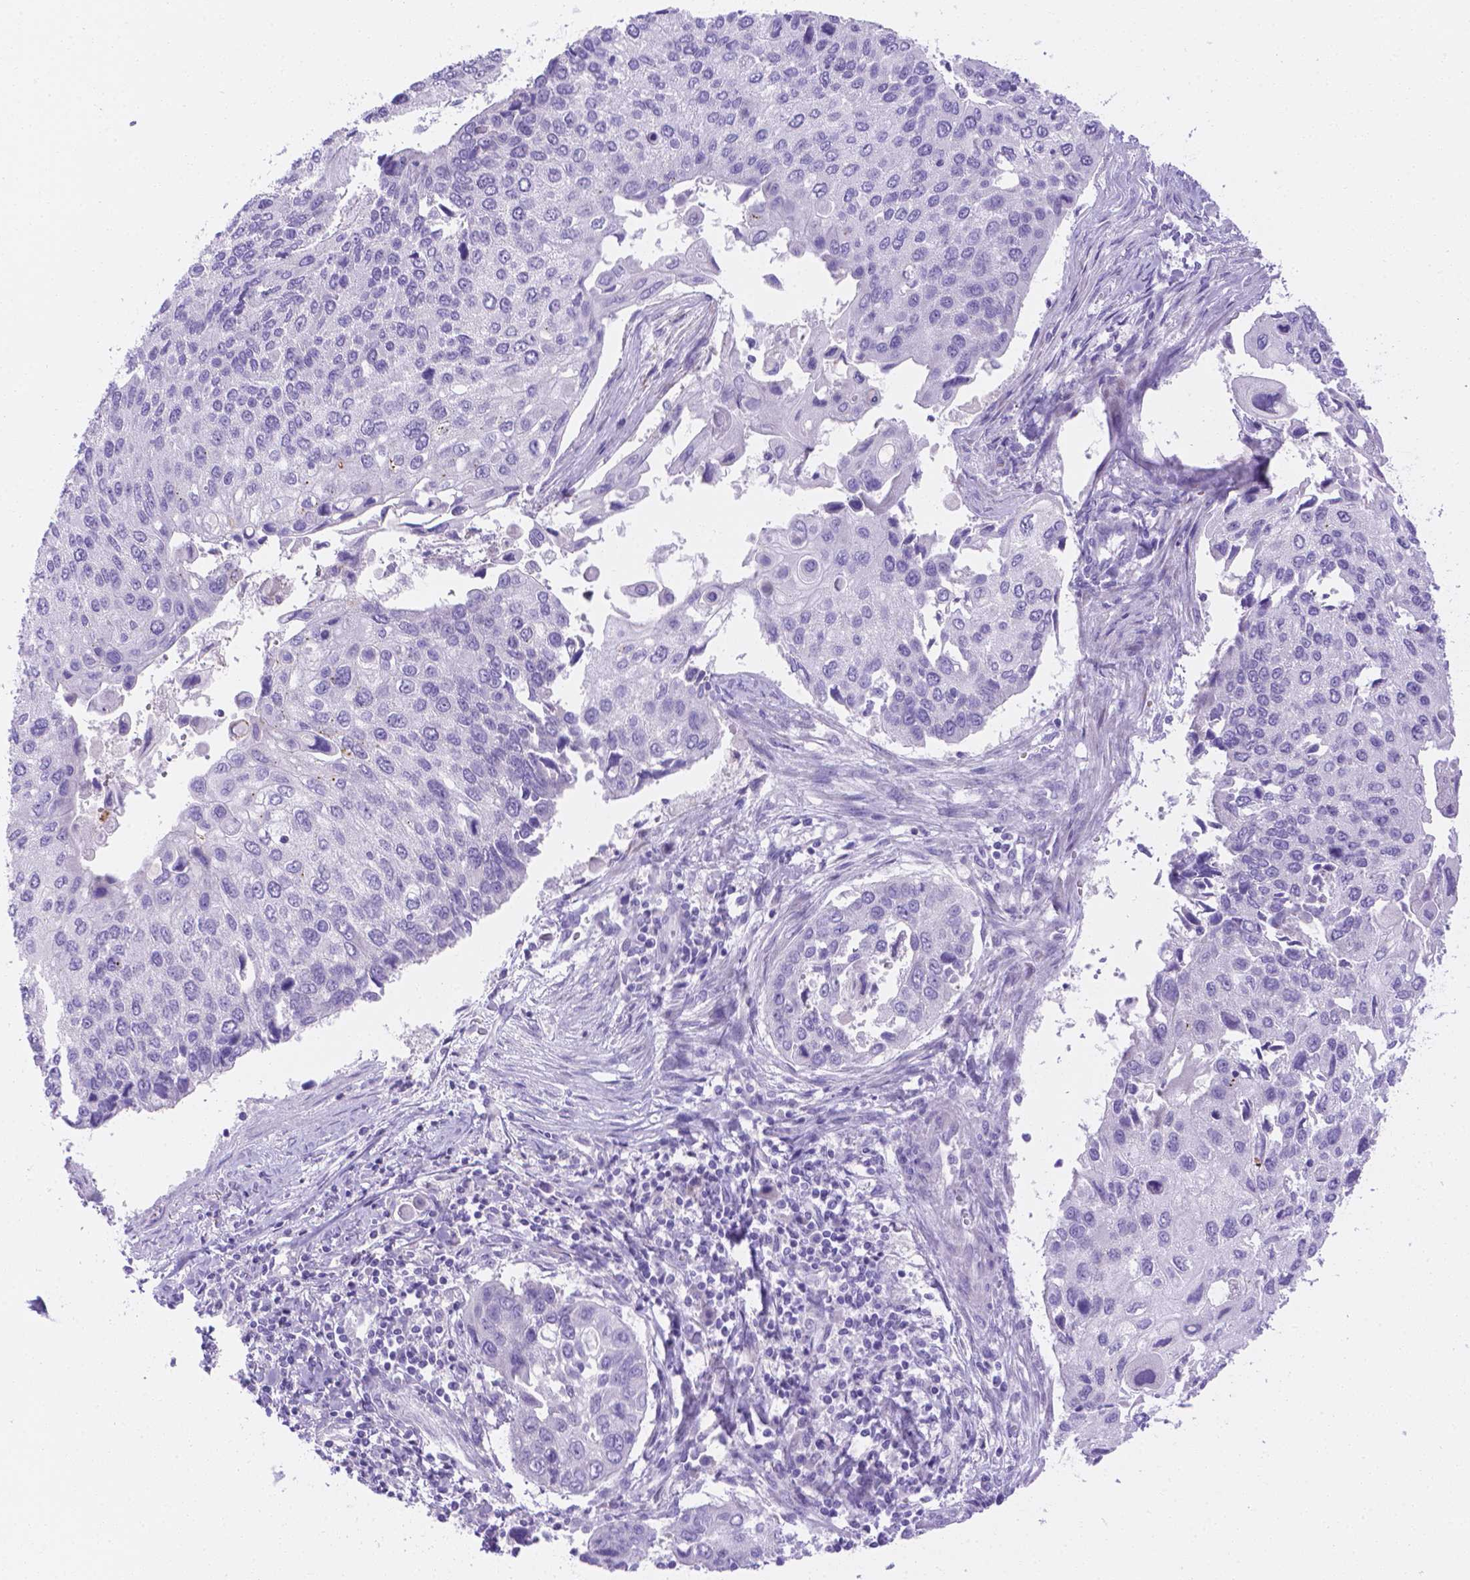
{"staining": {"intensity": "negative", "quantity": "none", "location": "none"}, "tissue": "lung cancer", "cell_type": "Tumor cells", "image_type": "cancer", "snomed": [{"axis": "morphology", "description": "Squamous cell carcinoma, NOS"}, {"axis": "morphology", "description": "Squamous cell carcinoma, metastatic, NOS"}, {"axis": "topography", "description": "Lung"}], "caption": "The photomicrograph reveals no significant positivity in tumor cells of lung cancer (squamous cell carcinoma).", "gene": "MLN", "patient": {"sex": "male", "age": 63}}